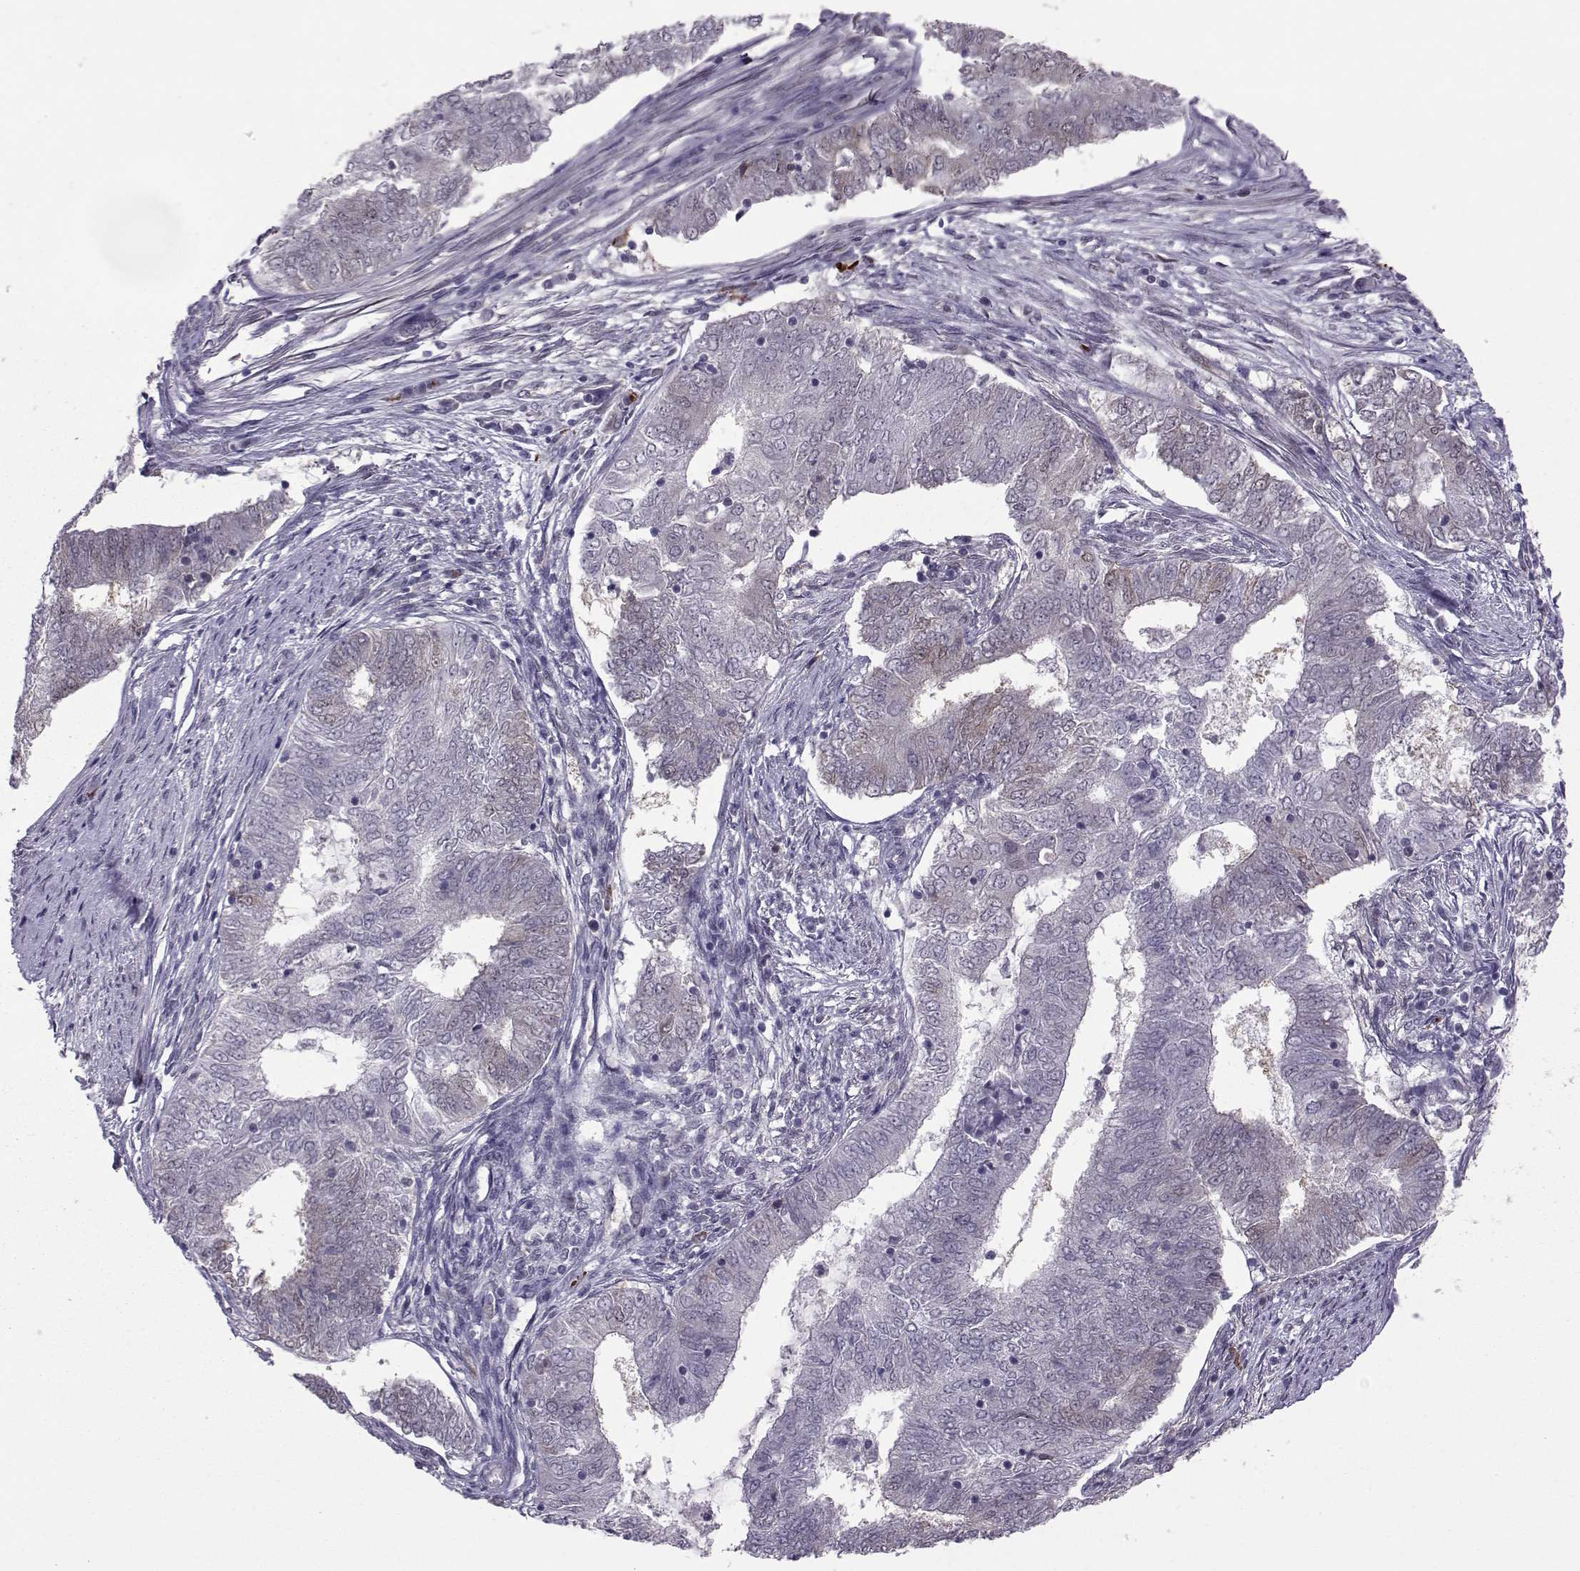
{"staining": {"intensity": "weak", "quantity": "<25%", "location": "cytoplasmic/membranous"}, "tissue": "endometrial cancer", "cell_type": "Tumor cells", "image_type": "cancer", "snomed": [{"axis": "morphology", "description": "Adenocarcinoma, NOS"}, {"axis": "topography", "description": "Endometrium"}], "caption": "Tumor cells show no significant staining in endometrial cancer. The staining was performed using DAB to visualize the protein expression in brown, while the nuclei were stained in blue with hematoxylin (Magnification: 20x).", "gene": "CDK4", "patient": {"sex": "female", "age": 62}}